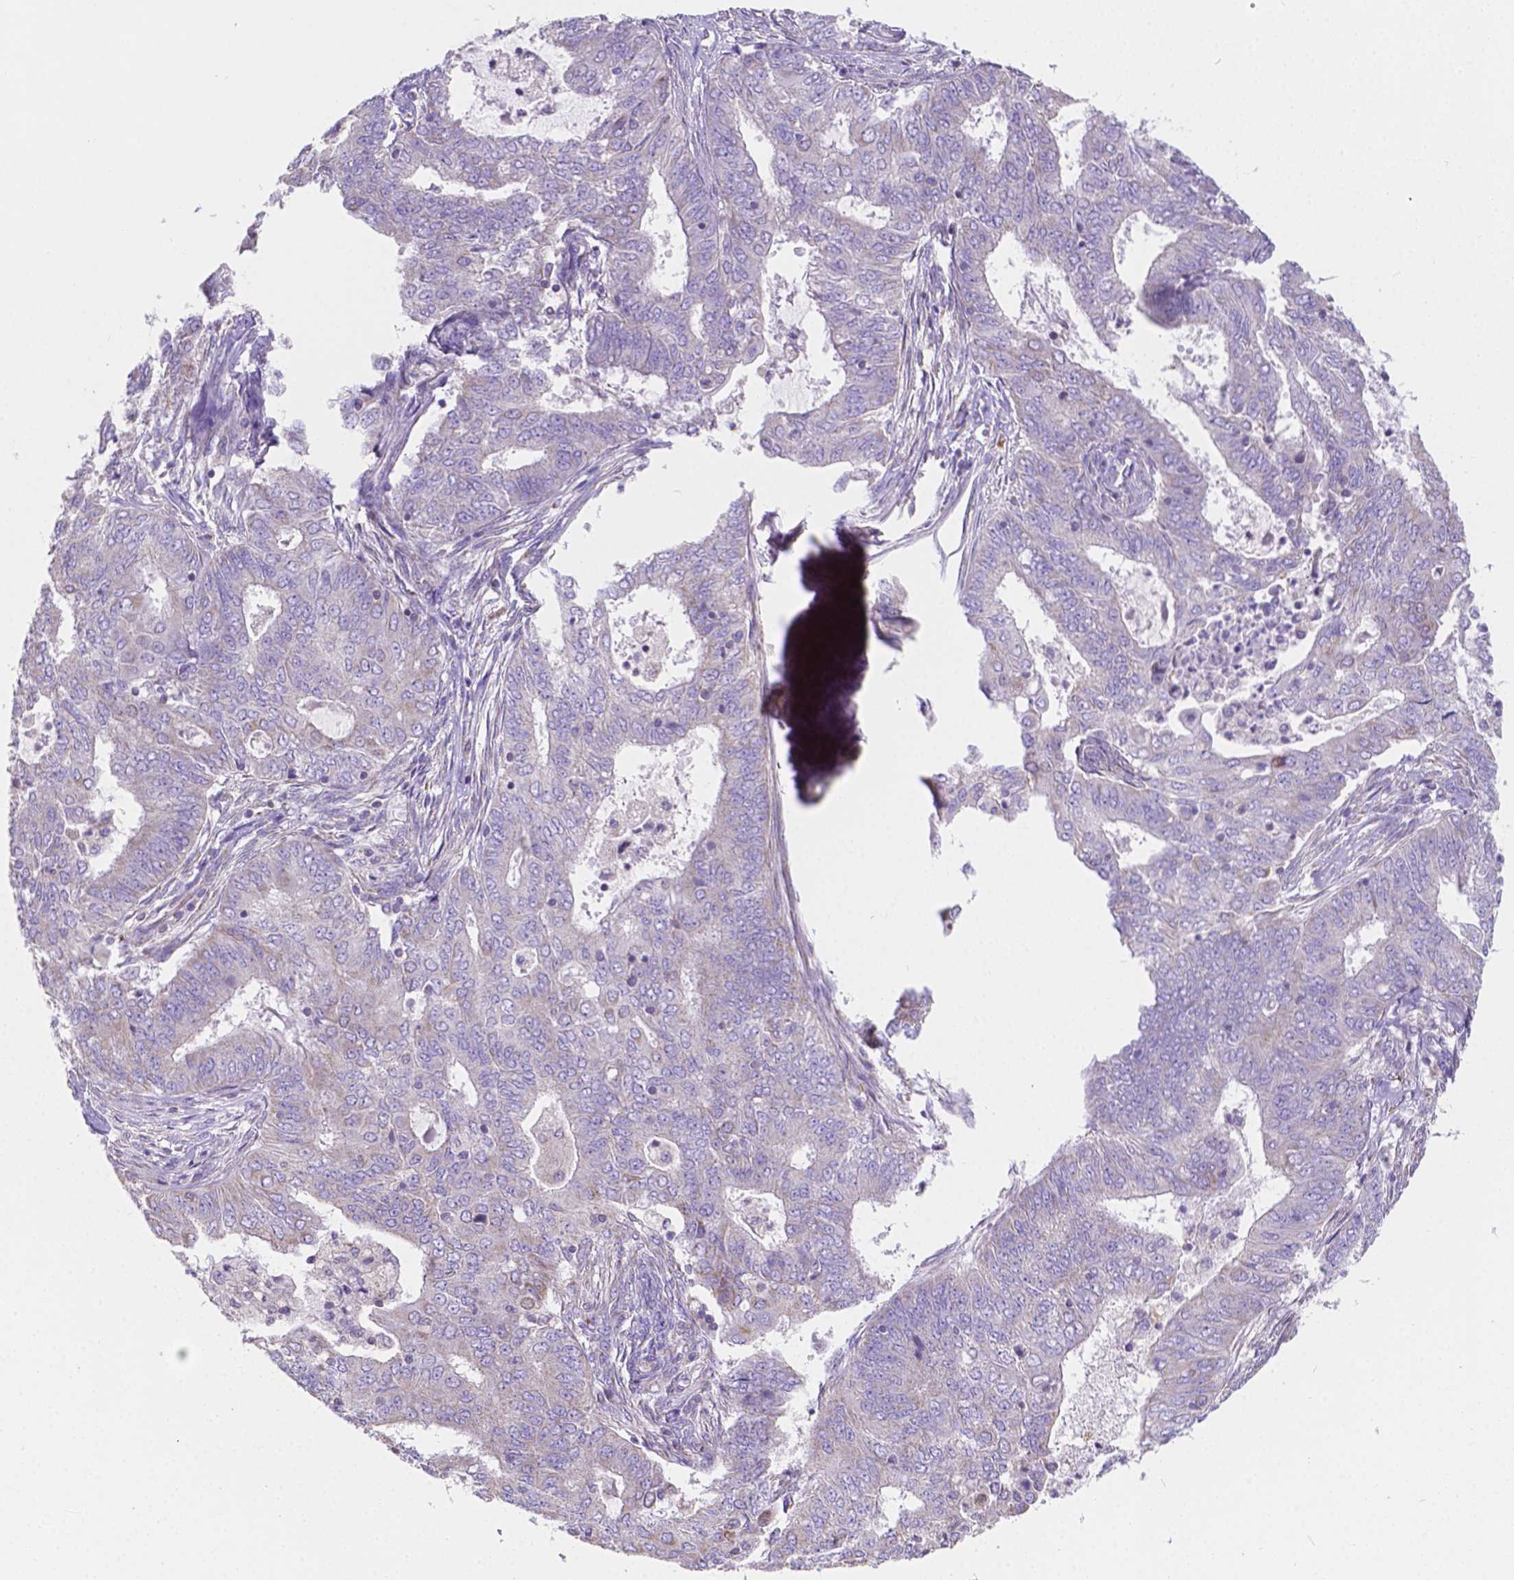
{"staining": {"intensity": "weak", "quantity": "<25%", "location": "cytoplasmic/membranous"}, "tissue": "endometrial cancer", "cell_type": "Tumor cells", "image_type": "cancer", "snomed": [{"axis": "morphology", "description": "Adenocarcinoma, NOS"}, {"axis": "topography", "description": "Endometrium"}], "caption": "DAB (3,3'-diaminobenzidine) immunohistochemical staining of endometrial cancer (adenocarcinoma) exhibits no significant staining in tumor cells.", "gene": "SGTB", "patient": {"sex": "female", "age": 62}}